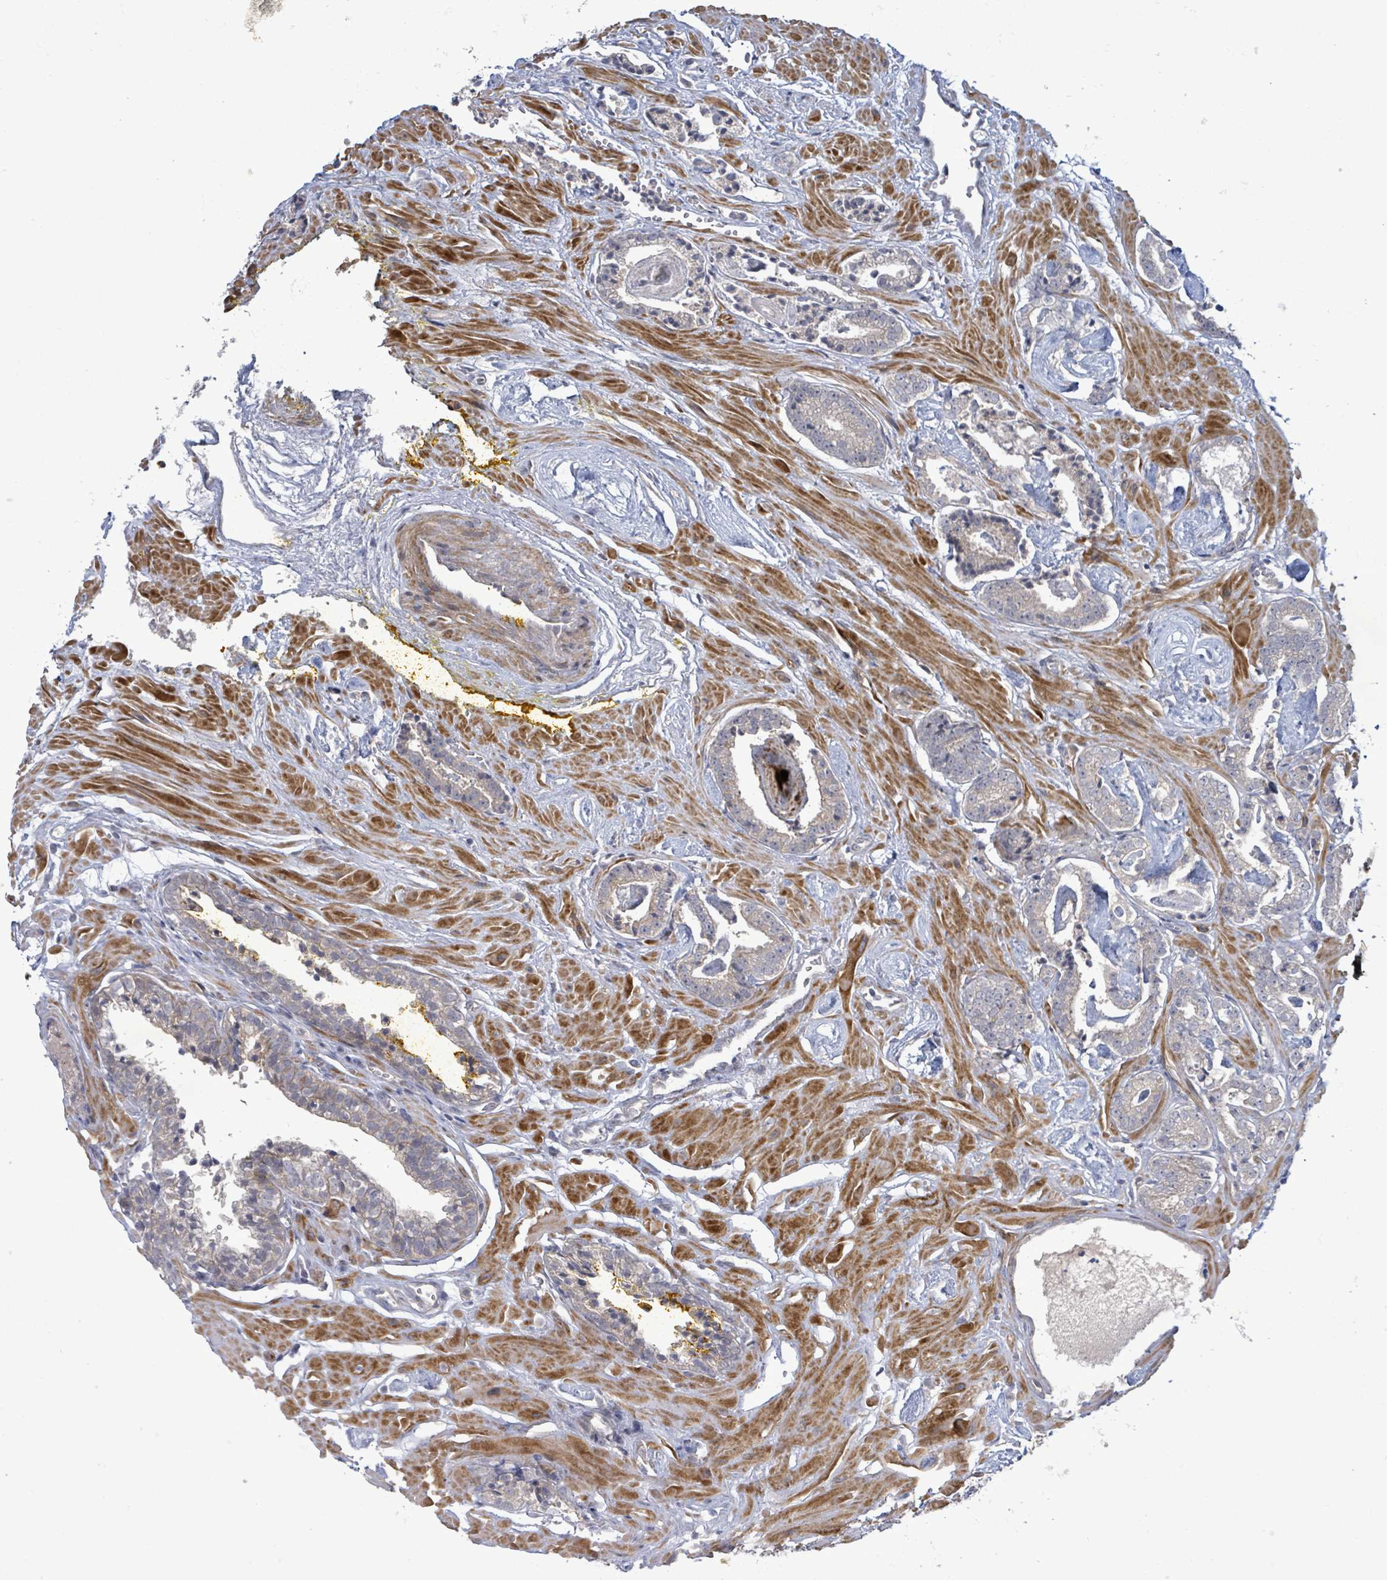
{"staining": {"intensity": "negative", "quantity": "none", "location": "none"}, "tissue": "prostate cancer", "cell_type": "Tumor cells", "image_type": "cancer", "snomed": [{"axis": "morphology", "description": "Adenocarcinoma, Low grade"}, {"axis": "topography", "description": "Prostate"}], "caption": "Immunohistochemistry (IHC) histopathology image of neoplastic tissue: human prostate cancer (low-grade adenocarcinoma) stained with DAB (3,3'-diaminobenzidine) shows no significant protein staining in tumor cells.", "gene": "SLIT3", "patient": {"sex": "male", "age": 60}}